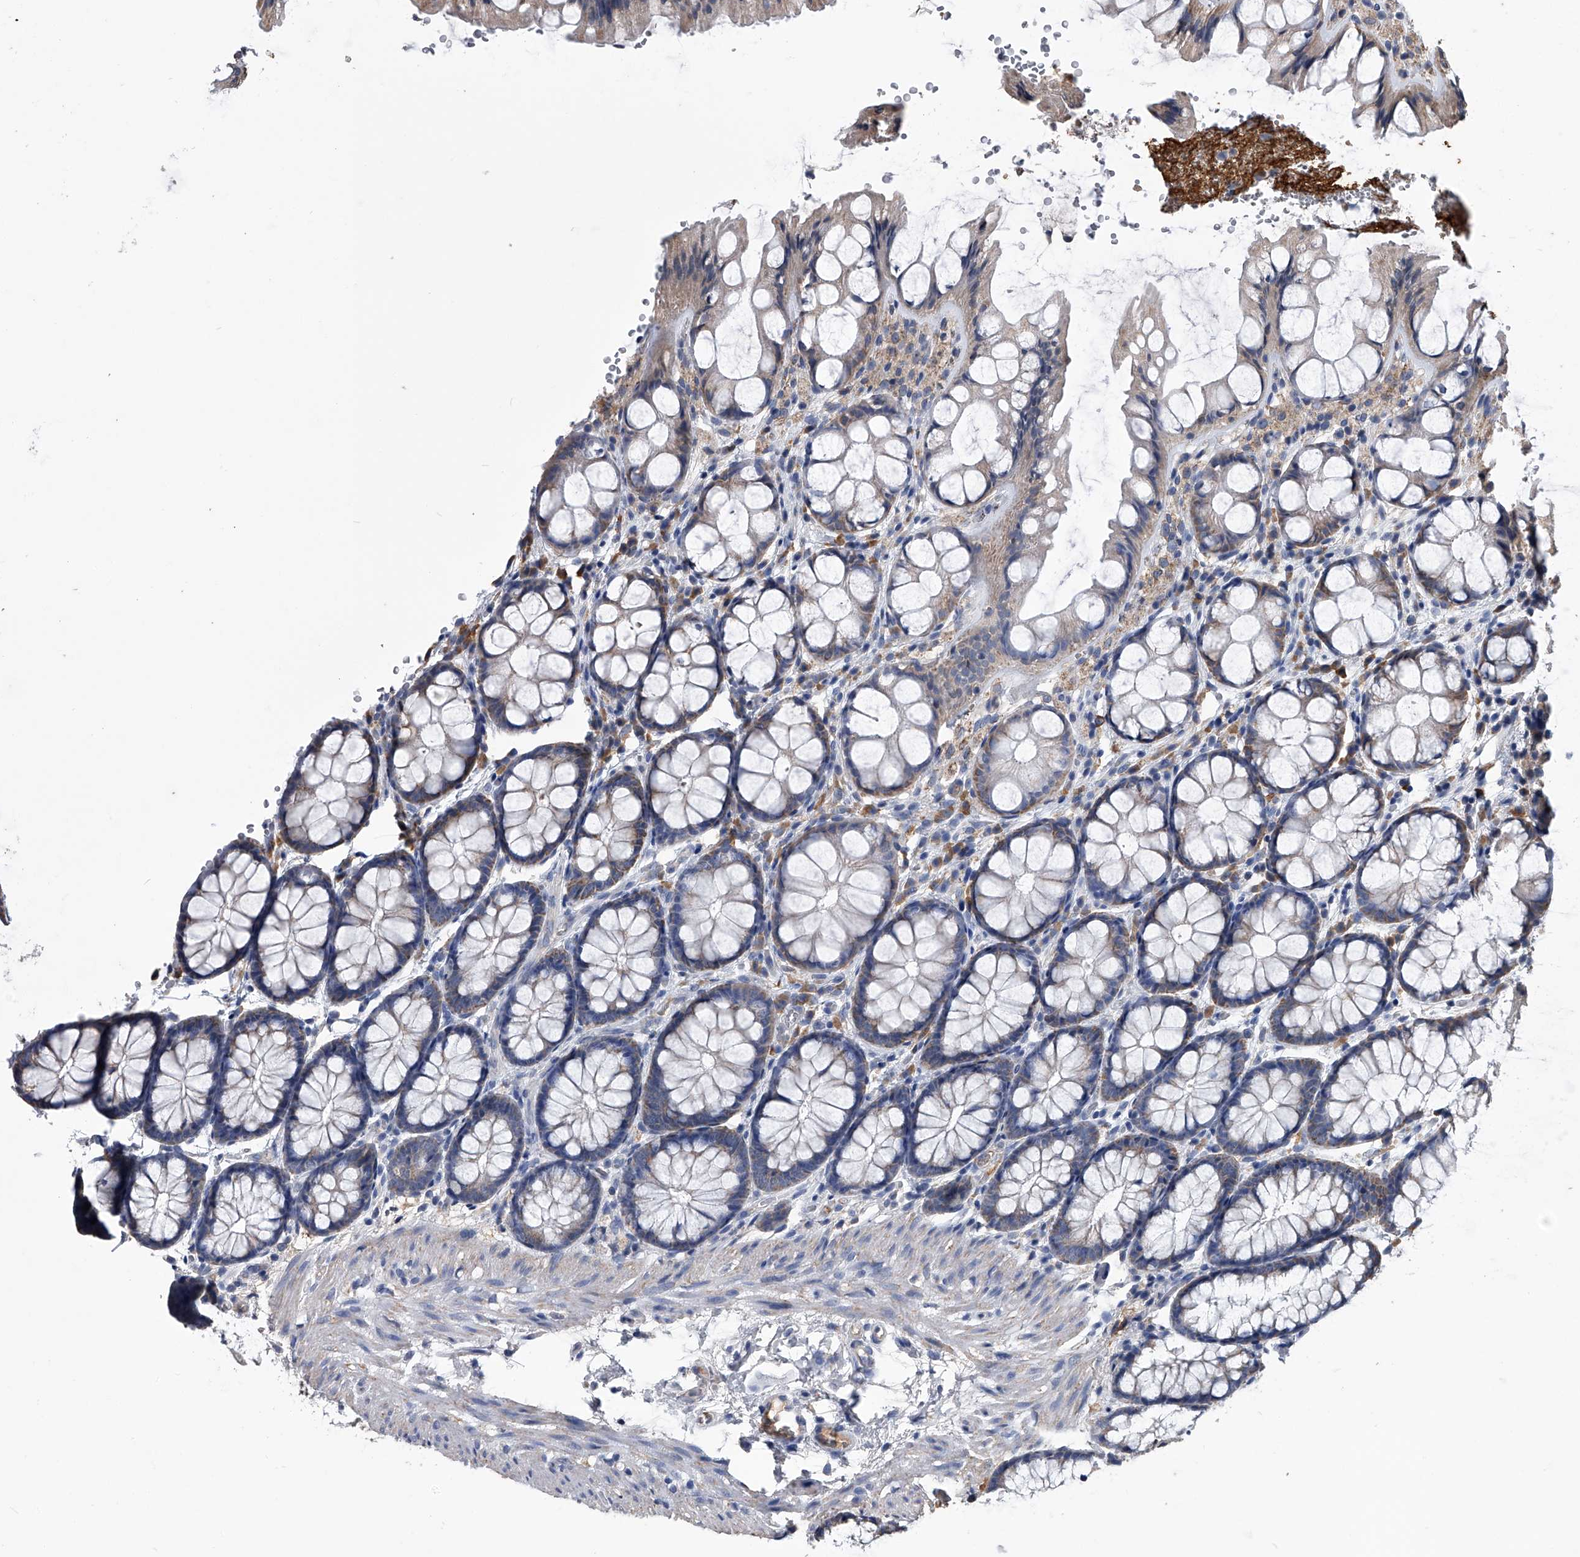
{"staining": {"intensity": "negative", "quantity": "none", "location": "none"}, "tissue": "colon", "cell_type": "Endothelial cells", "image_type": "normal", "snomed": [{"axis": "morphology", "description": "Normal tissue, NOS"}, {"axis": "topography", "description": "Colon"}], "caption": "IHC photomicrograph of unremarkable colon: human colon stained with DAB (3,3'-diaminobenzidine) shows no significant protein positivity in endothelial cells.", "gene": "OAT", "patient": {"sex": "male", "age": 47}}